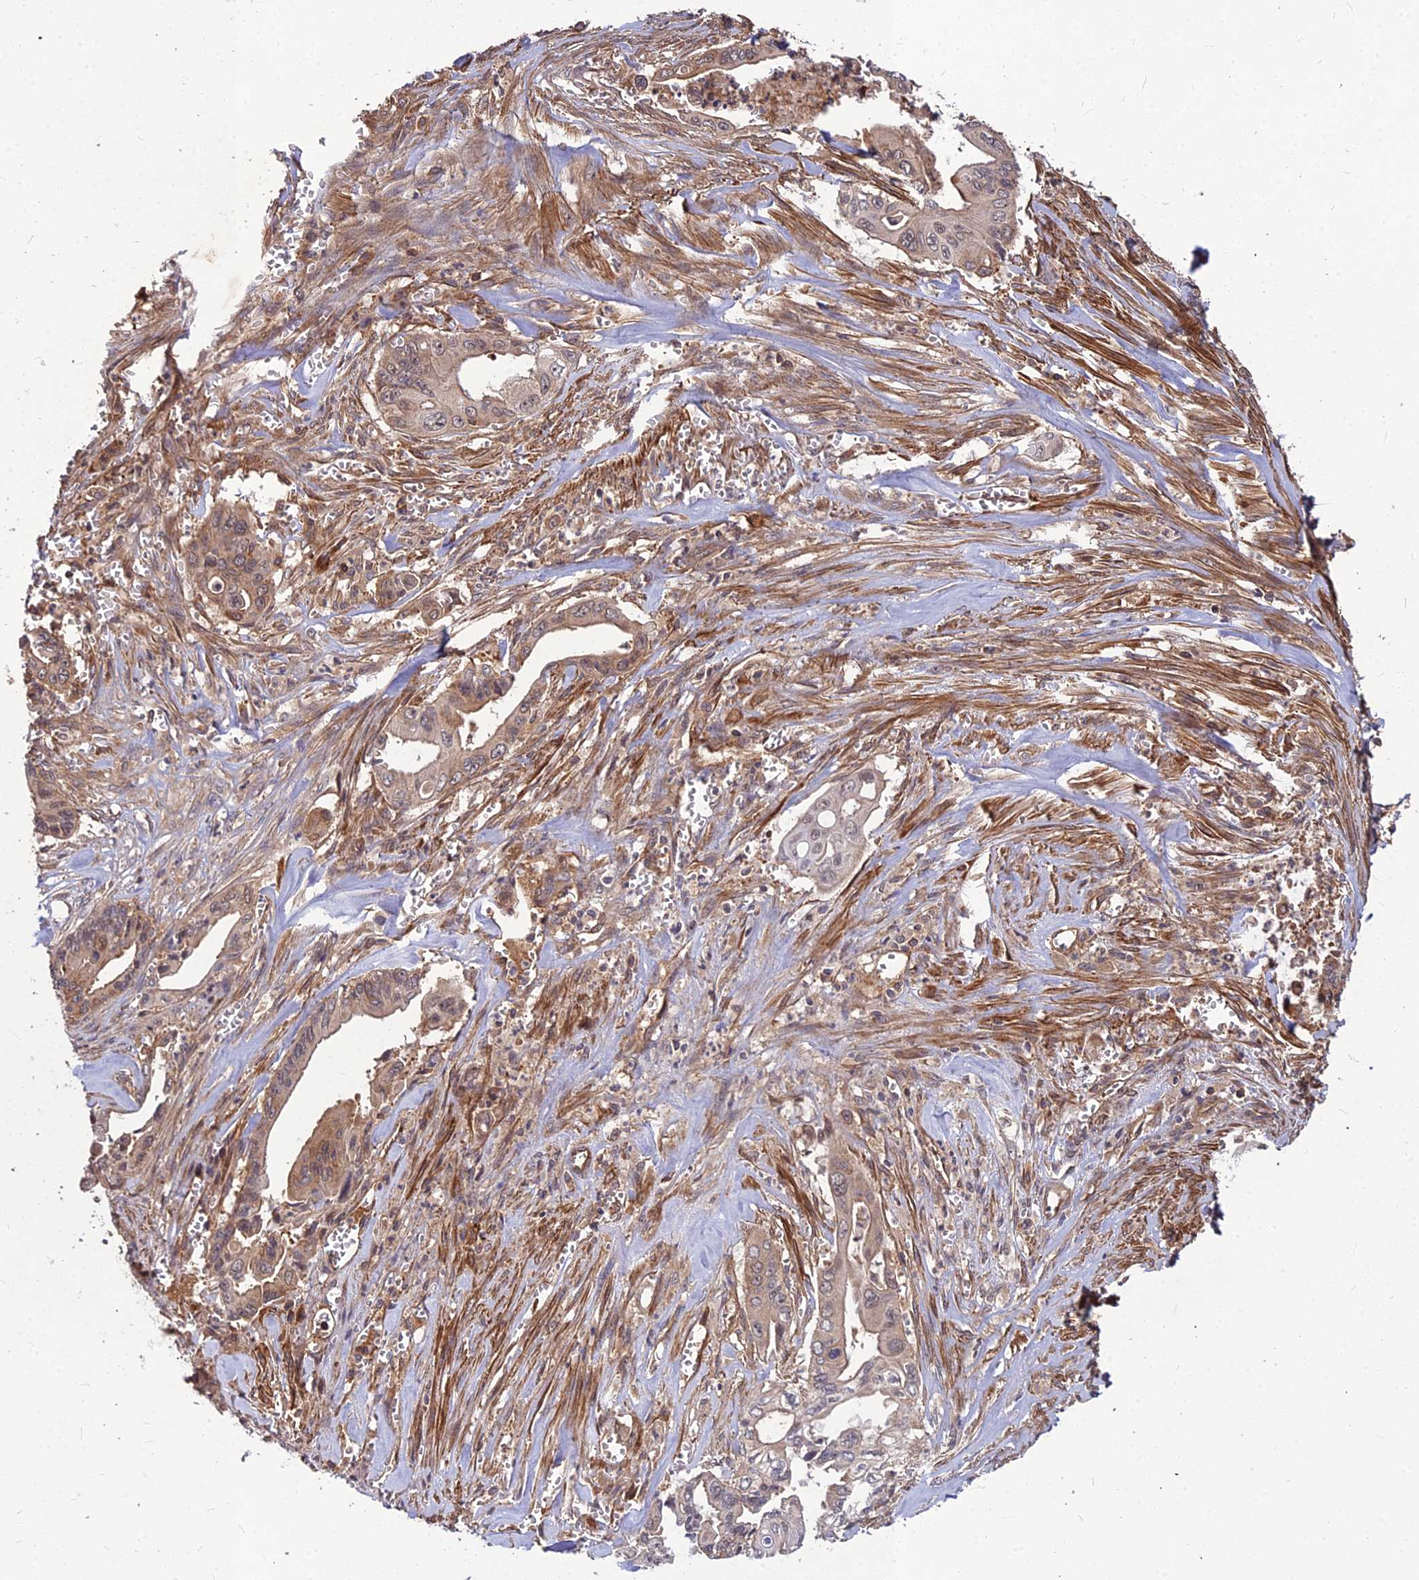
{"staining": {"intensity": "weak", "quantity": ">75%", "location": "cytoplasmic/membranous"}, "tissue": "pancreatic cancer", "cell_type": "Tumor cells", "image_type": "cancer", "snomed": [{"axis": "morphology", "description": "Adenocarcinoma, NOS"}, {"axis": "topography", "description": "Pancreas"}], "caption": "A micrograph of pancreatic adenocarcinoma stained for a protein exhibits weak cytoplasmic/membranous brown staining in tumor cells.", "gene": "ZNF467", "patient": {"sex": "male", "age": 59}}